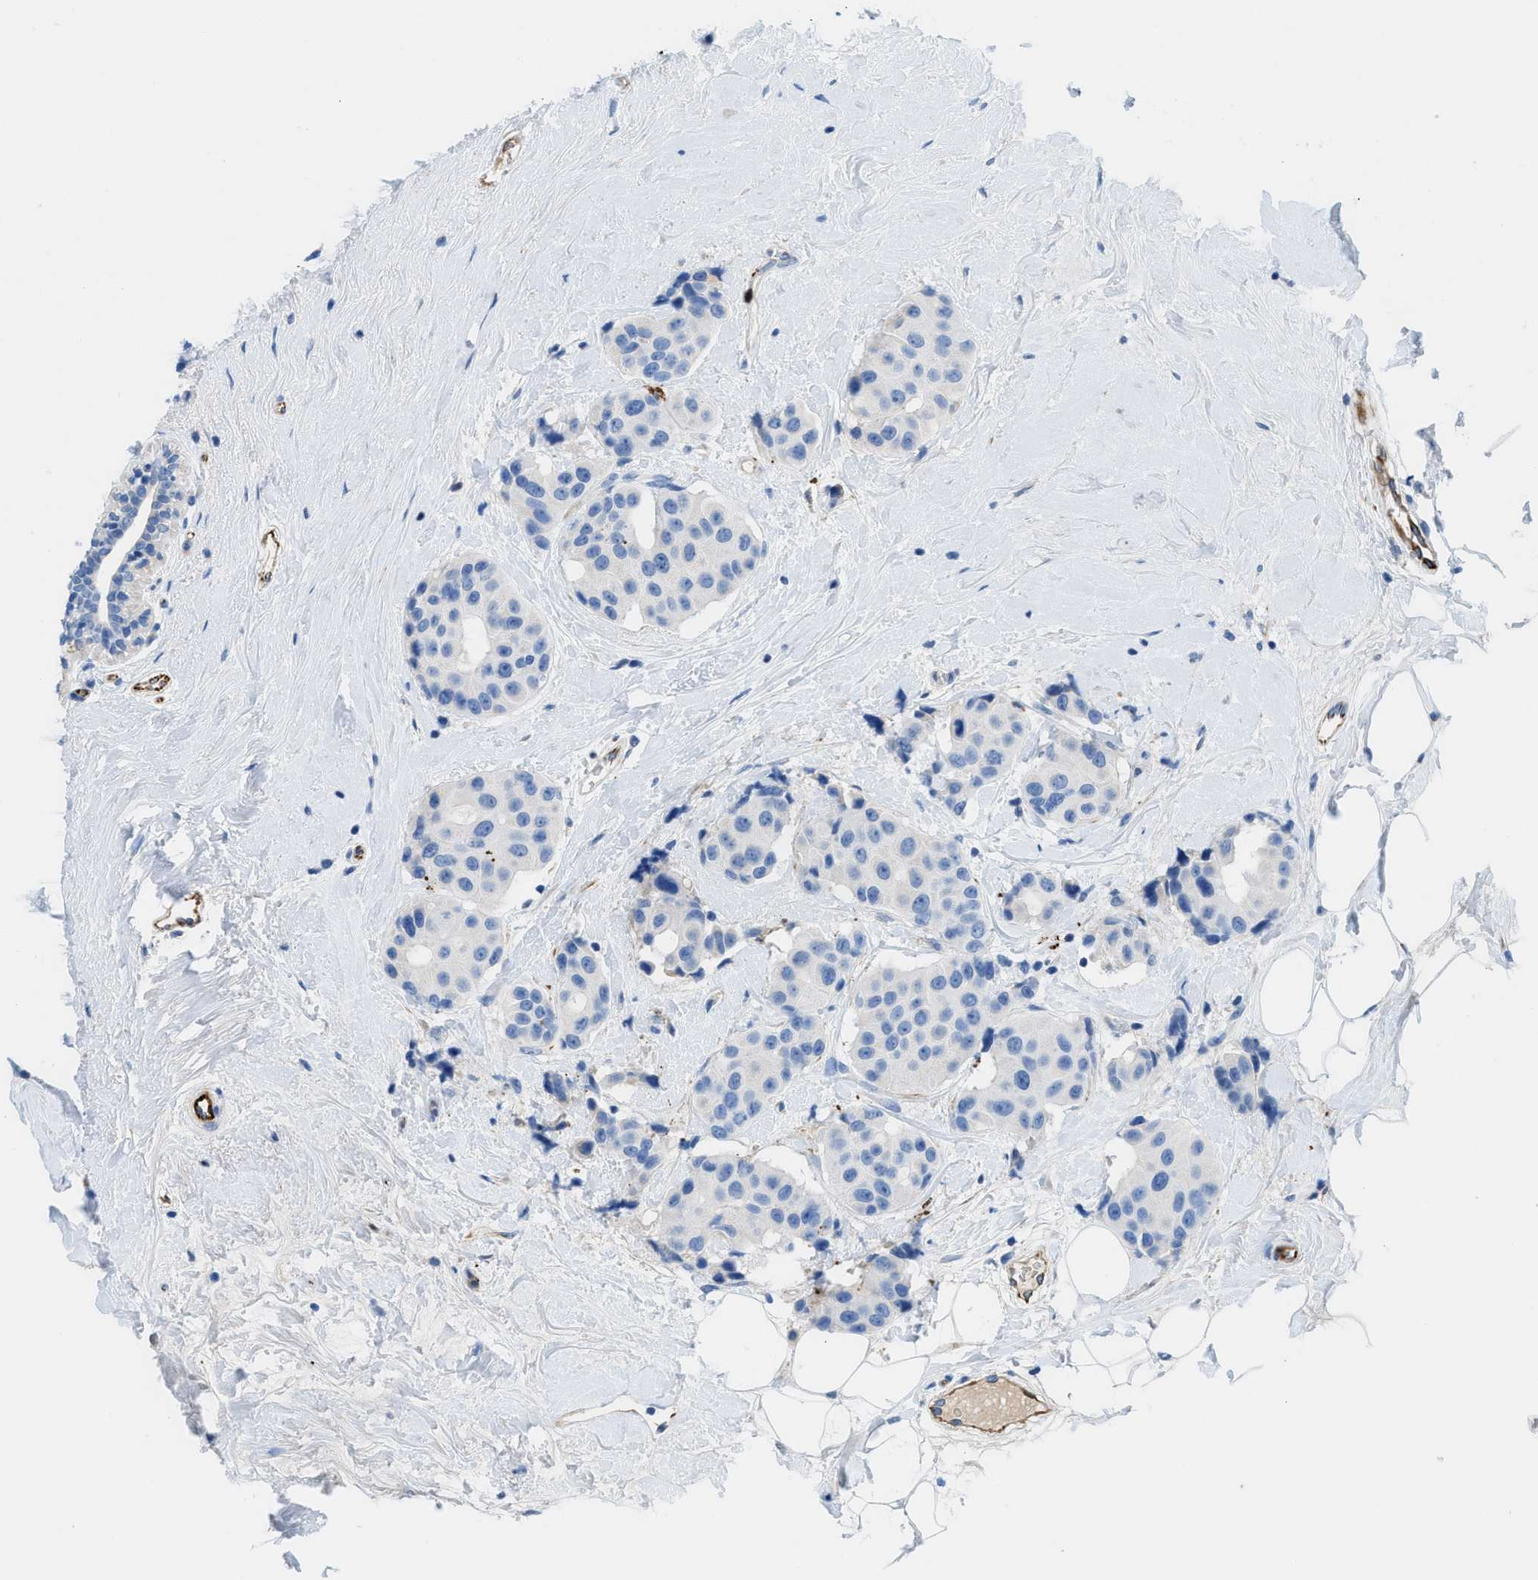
{"staining": {"intensity": "negative", "quantity": "none", "location": "none"}, "tissue": "breast cancer", "cell_type": "Tumor cells", "image_type": "cancer", "snomed": [{"axis": "morphology", "description": "Normal tissue, NOS"}, {"axis": "morphology", "description": "Duct carcinoma"}, {"axis": "topography", "description": "Breast"}], "caption": "Immunohistochemistry (IHC) image of neoplastic tissue: breast infiltrating ductal carcinoma stained with DAB shows no significant protein staining in tumor cells.", "gene": "XCR1", "patient": {"sex": "female", "age": 39}}